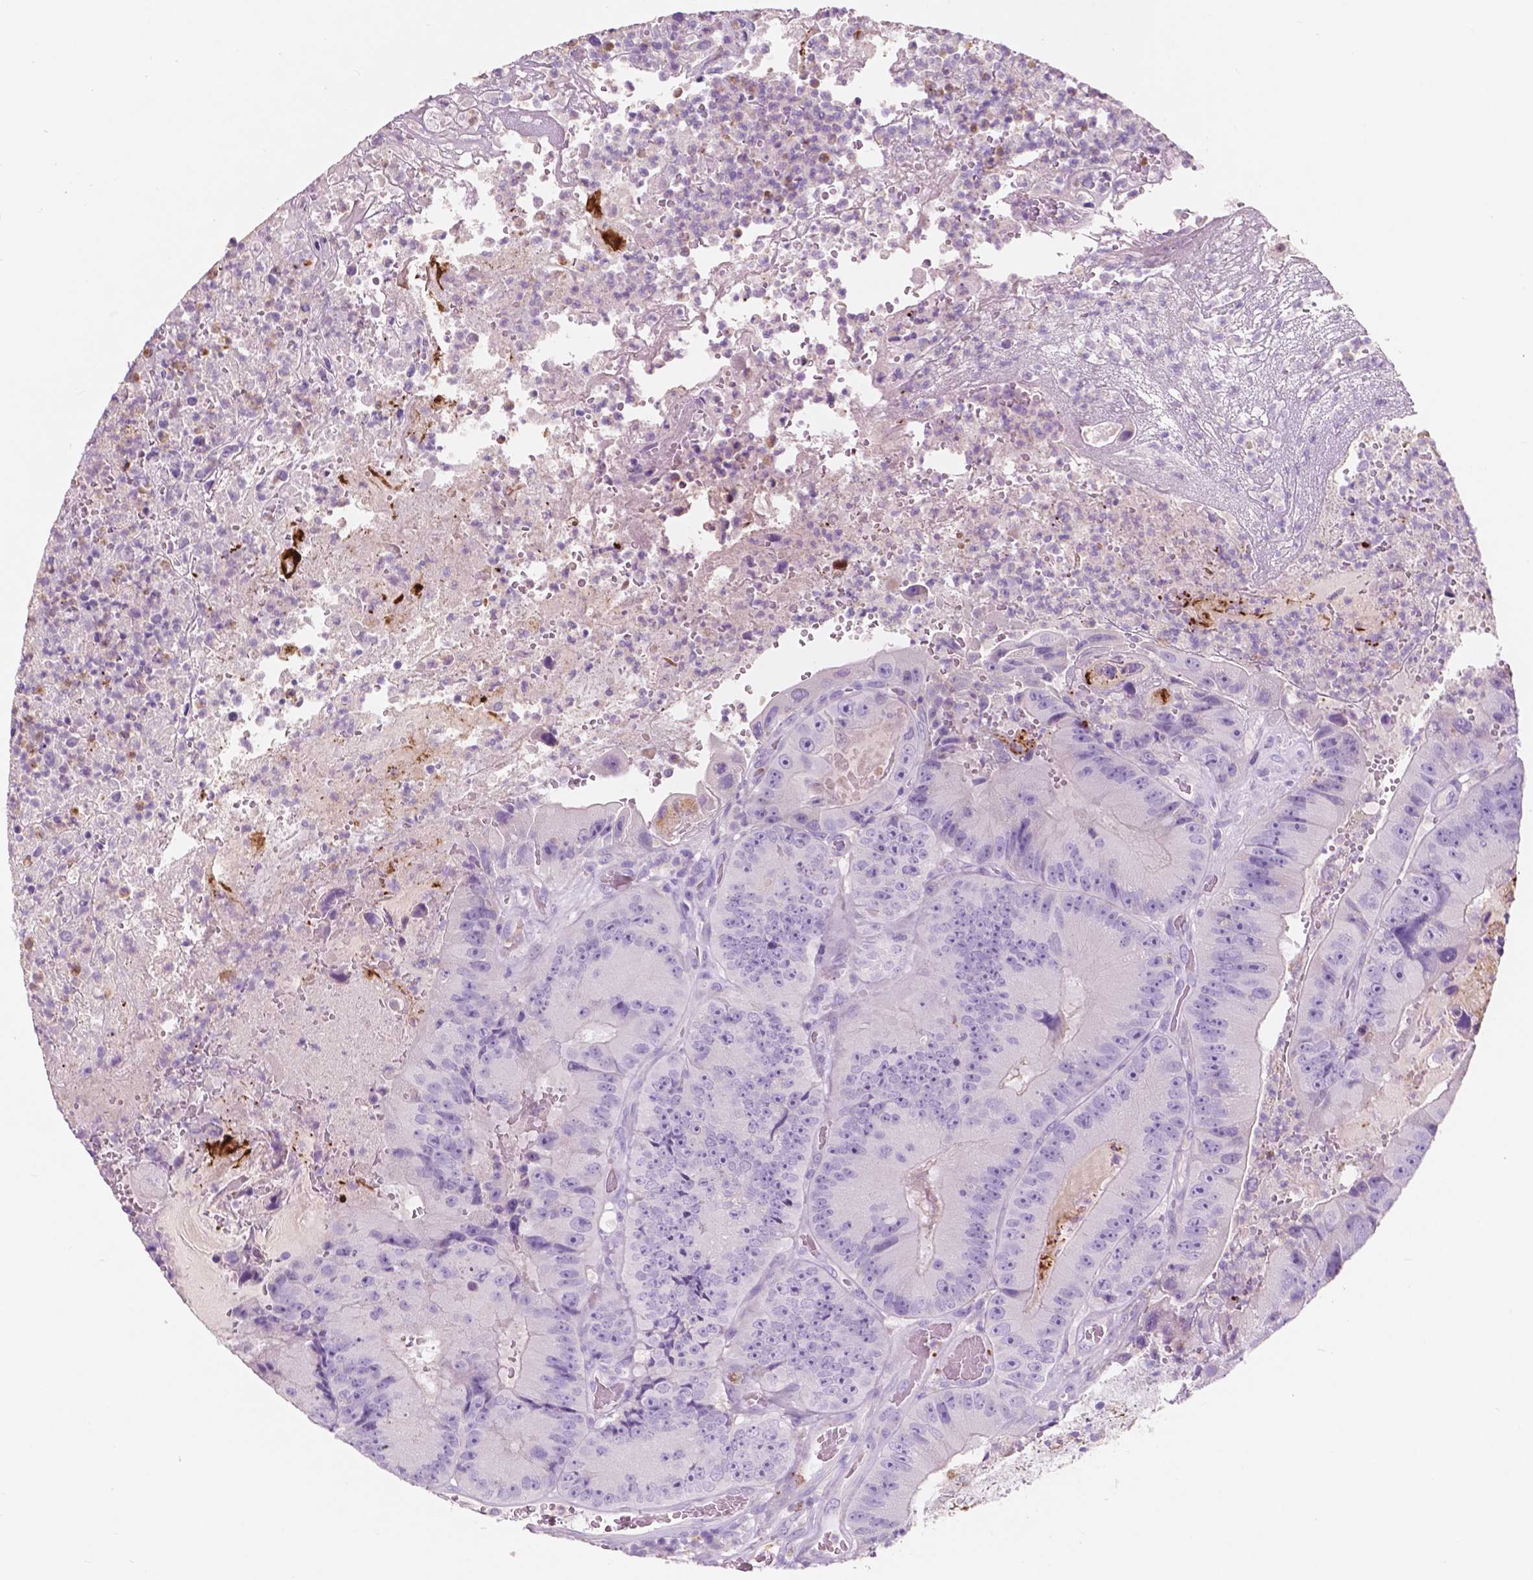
{"staining": {"intensity": "negative", "quantity": "none", "location": "none"}, "tissue": "colorectal cancer", "cell_type": "Tumor cells", "image_type": "cancer", "snomed": [{"axis": "morphology", "description": "Adenocarcinoma, NOS"}, {"axis": "topography", "description": "Colon"}], "caption": "Protein analysis of adenocarcinoma (colorectal) shows no significant staining in tumor cells.", "gene": "CUZD1", "patient": {"sex": "female", "age": 86}}